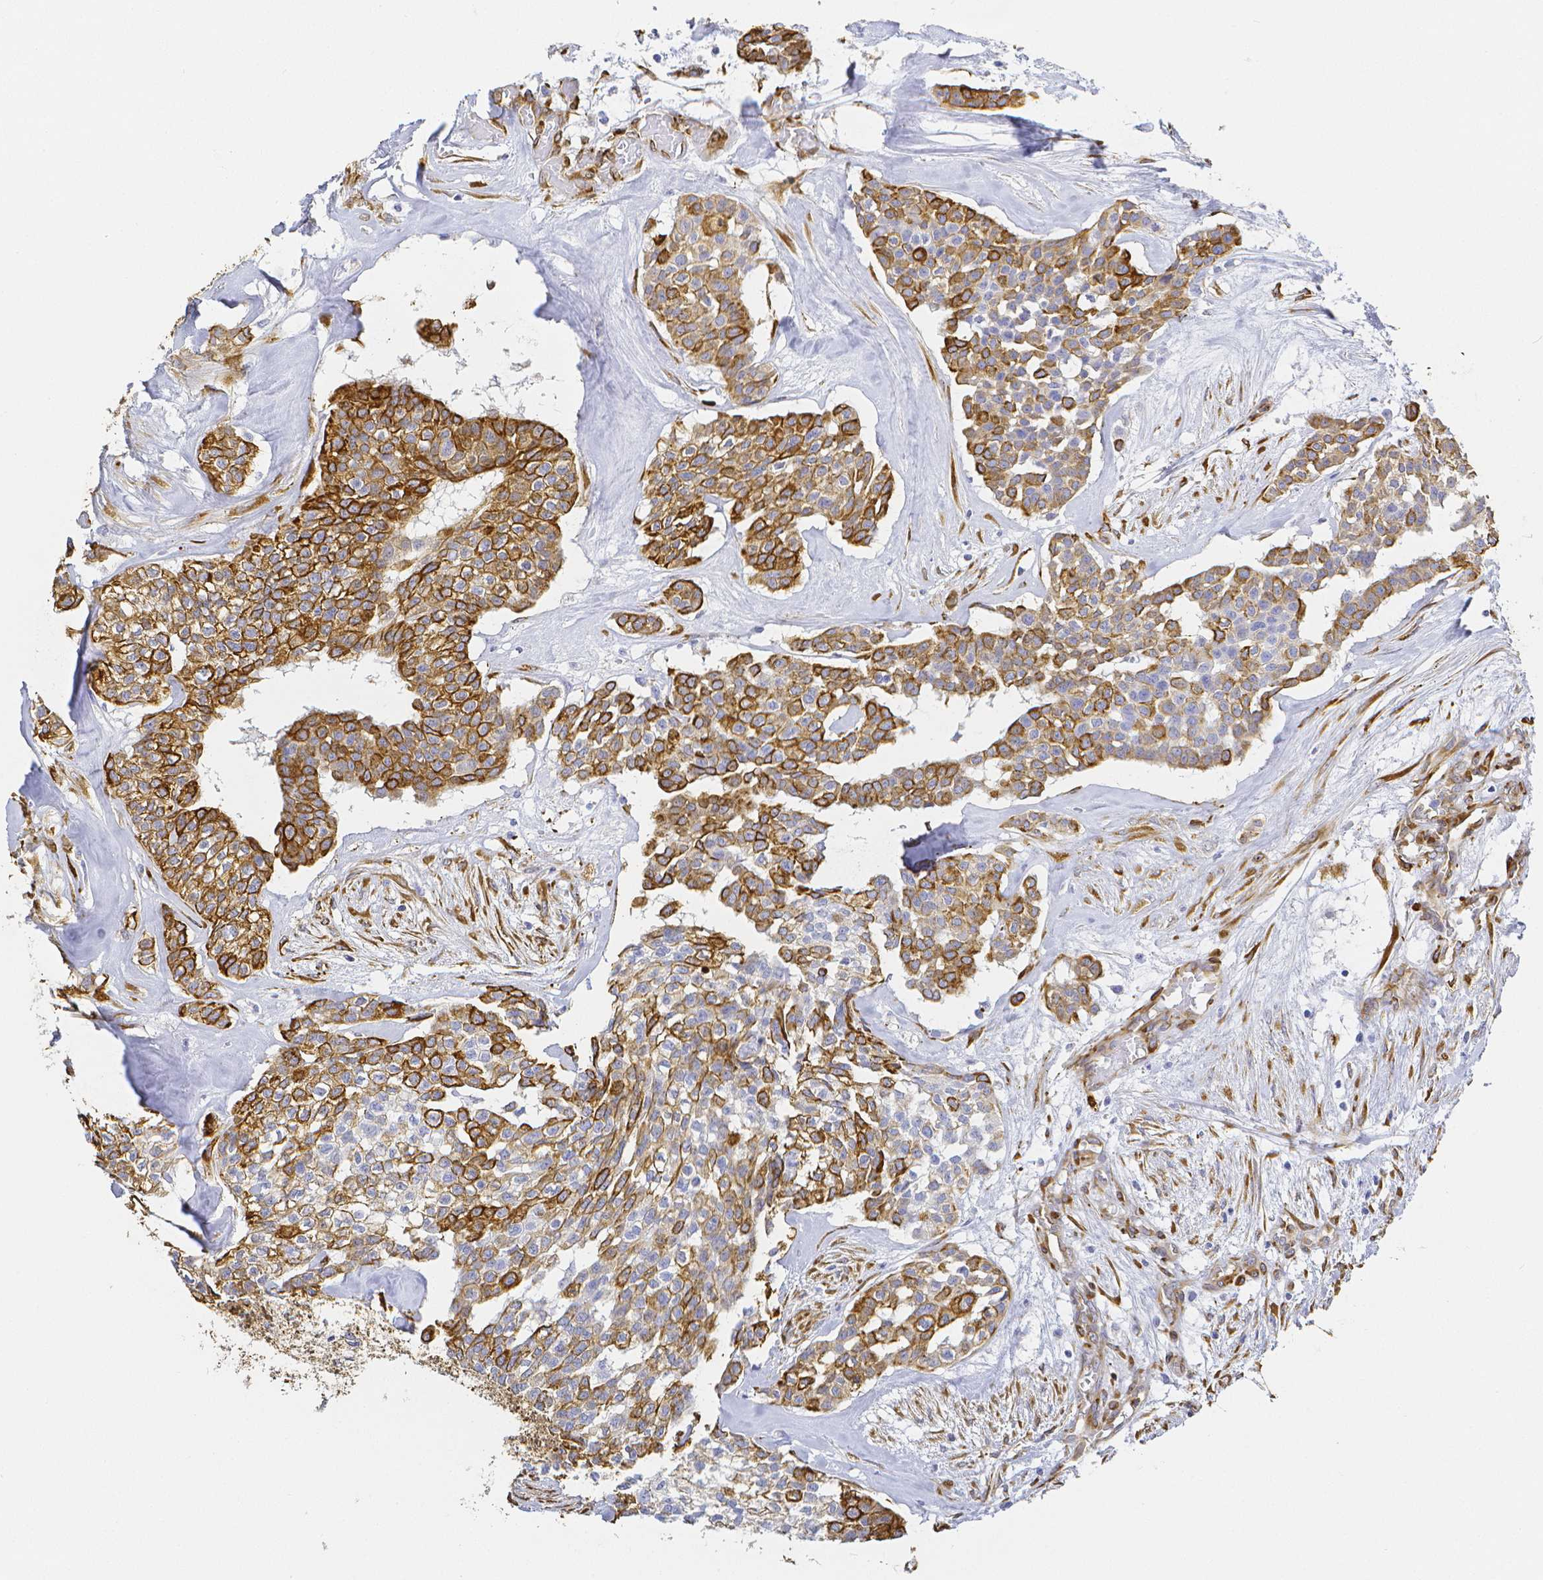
{"staining": {"intensity": "moderate", "quantity": ">75%", "location": "cytoplasmic/membranous"}, "tissue": "head and neck cancer", "cell_type": "Tumor cells", "image_type": "cancer", "snomed": [{"axis": "morphology", "description": "Adenocarcinoma, NOS"}, {"axis": "topography", "description": "Head-Neck"}], "caption": "Immunohistochemical staining of human head and neck cancer (adenocarcinoma) demonstrates medium levels of moderate cytoplasmic/membranous expression in approximately >75% of tumor cells.", "gene": "SMURF1", "patient": {"sex": "male", "age": 81}}